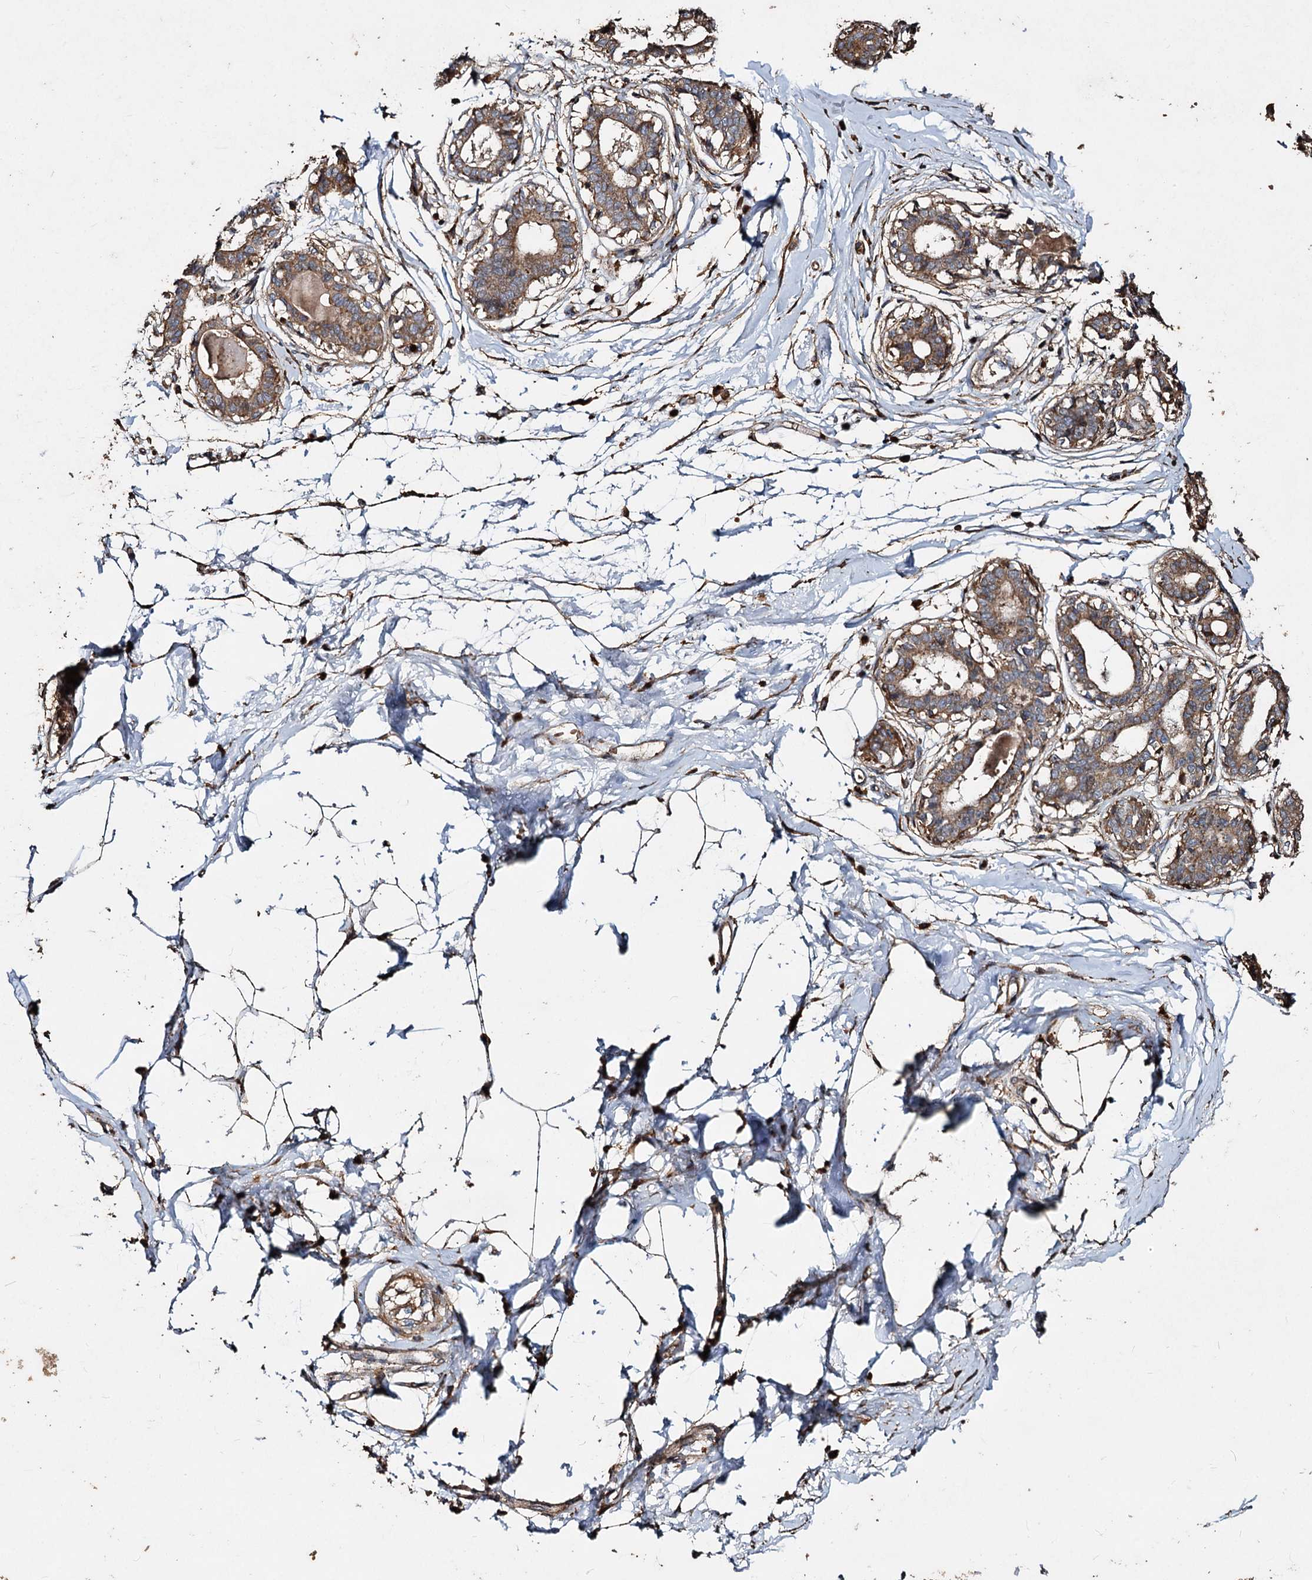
{"staining": {"intensity": "strong", "quantity": ">75%", "location": "cytoplasmic/membranous"}, "tissue": "breast", "cell_type": "Adipocytes", "image_type": "normal", "snomed": [{"axis": "morphology", "description": "Normal tissue, NOS"}, {"axis": "topography", "description": "Breast"}], "caption": "IHC image of normal human breast stained for a protein (brown), which exhibits high levels of strong cytoplasmic/membranous expression in about >75% of adipocytes.", "gene": "NOTCH2NLA", "patient": {"sex": "female", "age": 45}}